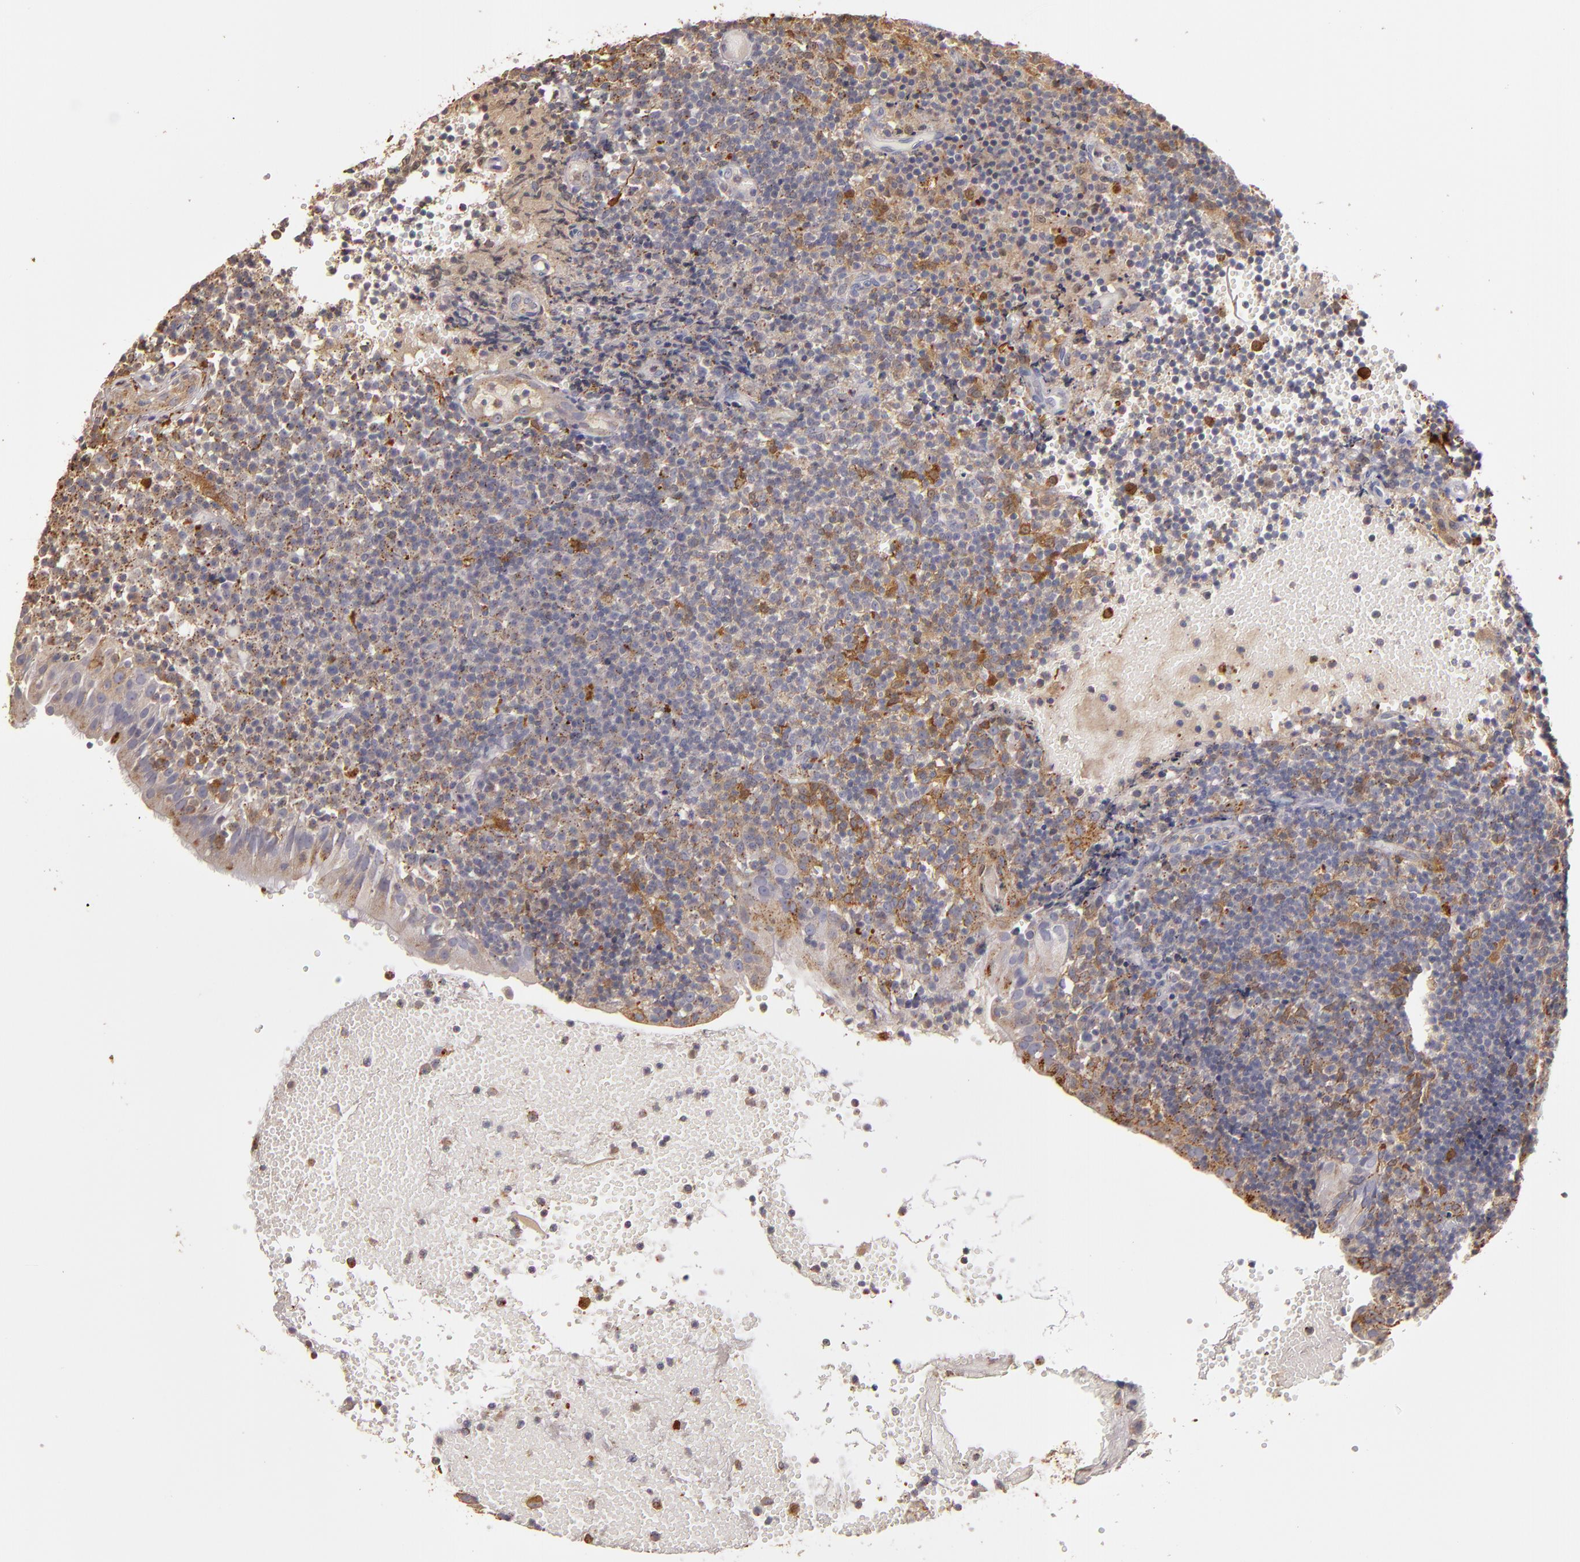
{"staining": {"intensity": "moderate", "quantity": ">75%", "location": "cytoplasmic/membranous"}, "tissue": "tonsil", "cell_type": "Germinal center cells", "image_type": "normal", "snomed": [{"axis": "morphology", "description": "Normal tissue, NOS"}, {"axis": "topography", "description": "Tonsil"}], "caption": "IHC (DAB) staining of unremarkable tonsil displays moderate cytoplasmic/membranous protein expression in approximately >75% of germinal center cells.", "gene": "TRAF1", "patient": {"sex": "female", "age": 40}}